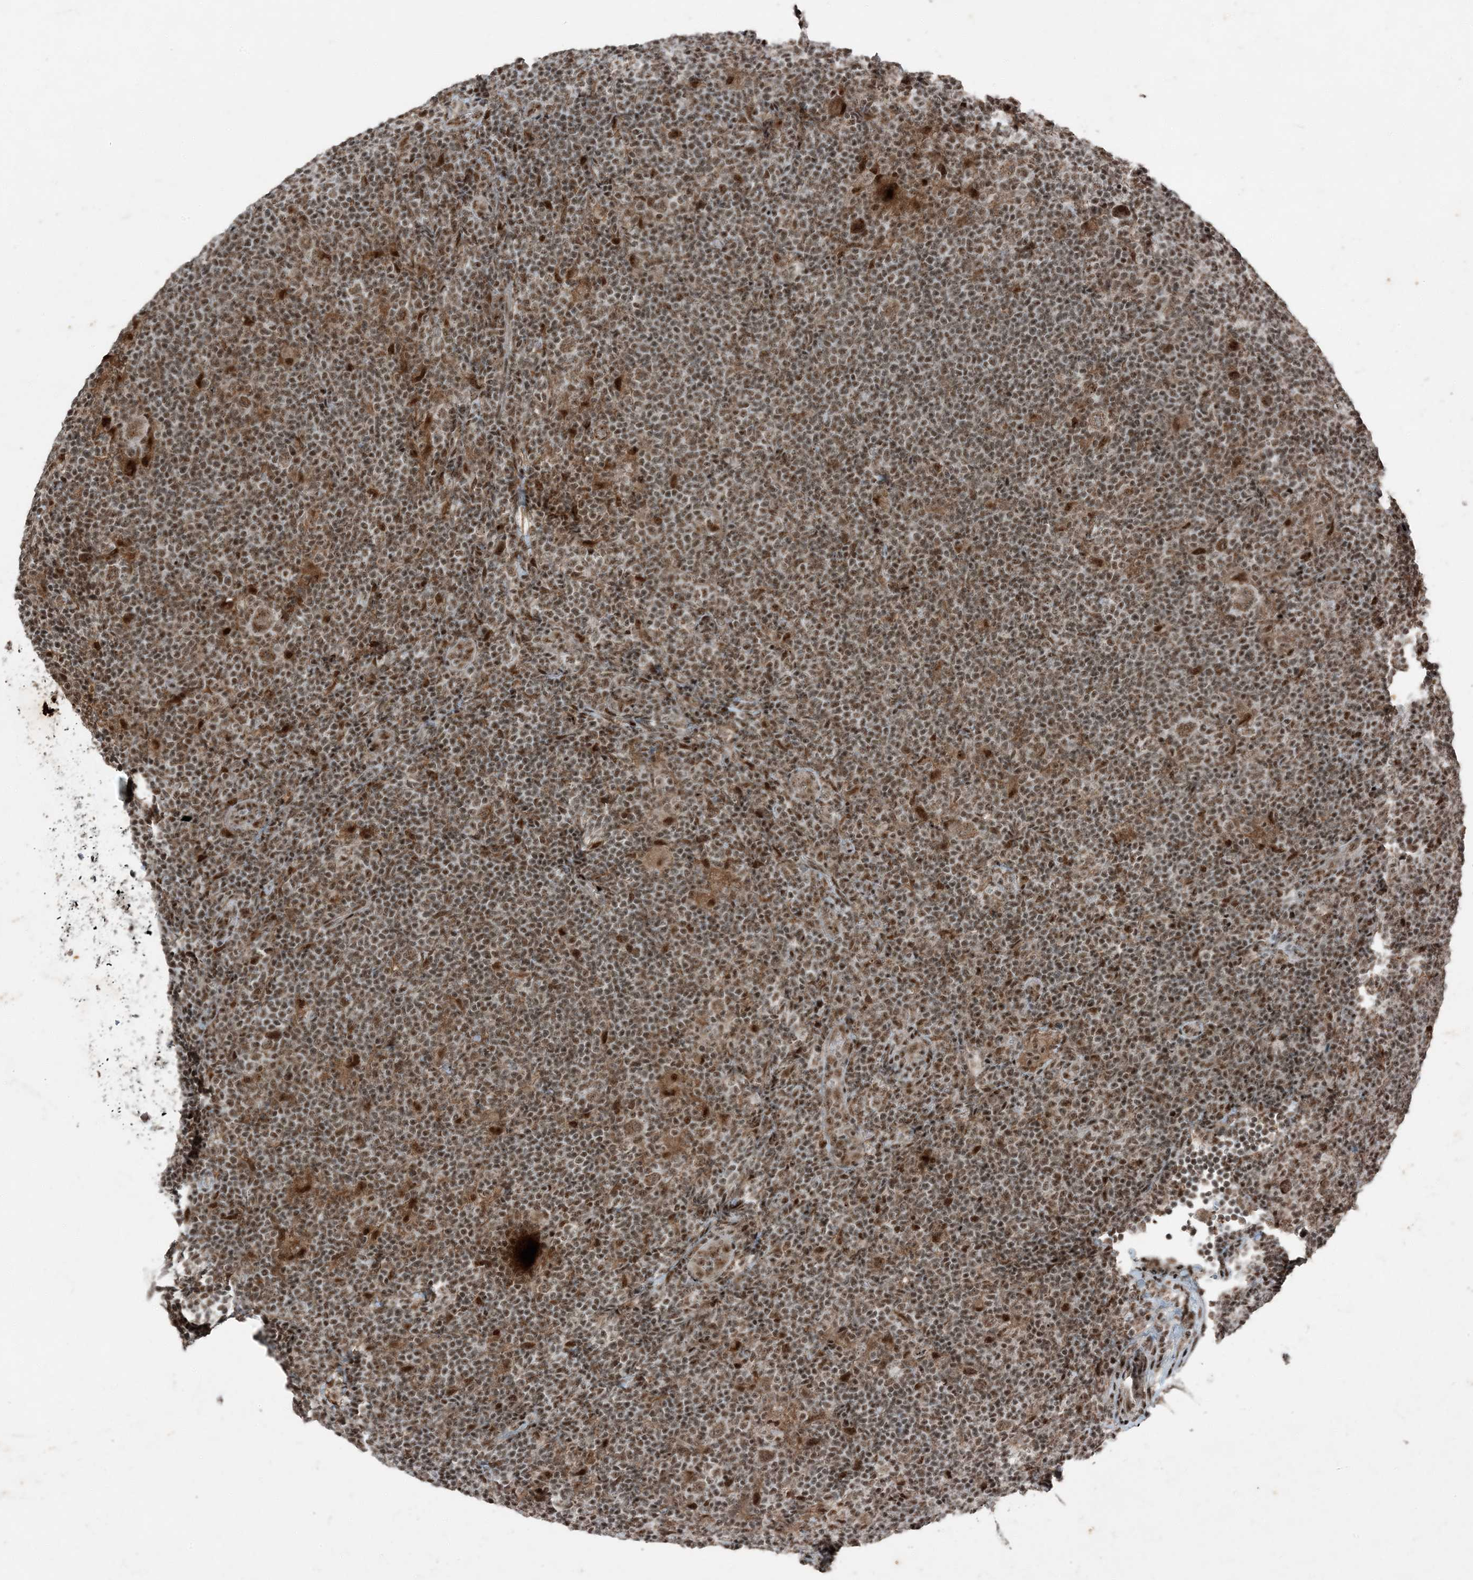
{"staining": {"intensity": "moderate", "quantity": ">75%", "location": "nuclear"}, "tissue": "lymphoma", "cell_type": "Tumor cells", "image_type": "cancer", "snomed": [{"axis": "morphology", "description": "Hodgkin's disease, NOS"}, {"axis": "topography", "description": "Lymph node"}], "caption": "The photomicrograph demonstrates a brown stain indicating the presence of a protein in the nuclear of tumor cells in lymphoma. Using DAB (3,3'-diaminobenzidine) (brown) and hematoxylin (blue) stains, captured at high magnification using brightfield microscopy.", "gene": "TADA2B", "patient": {"sex": "female", "age": 57}}